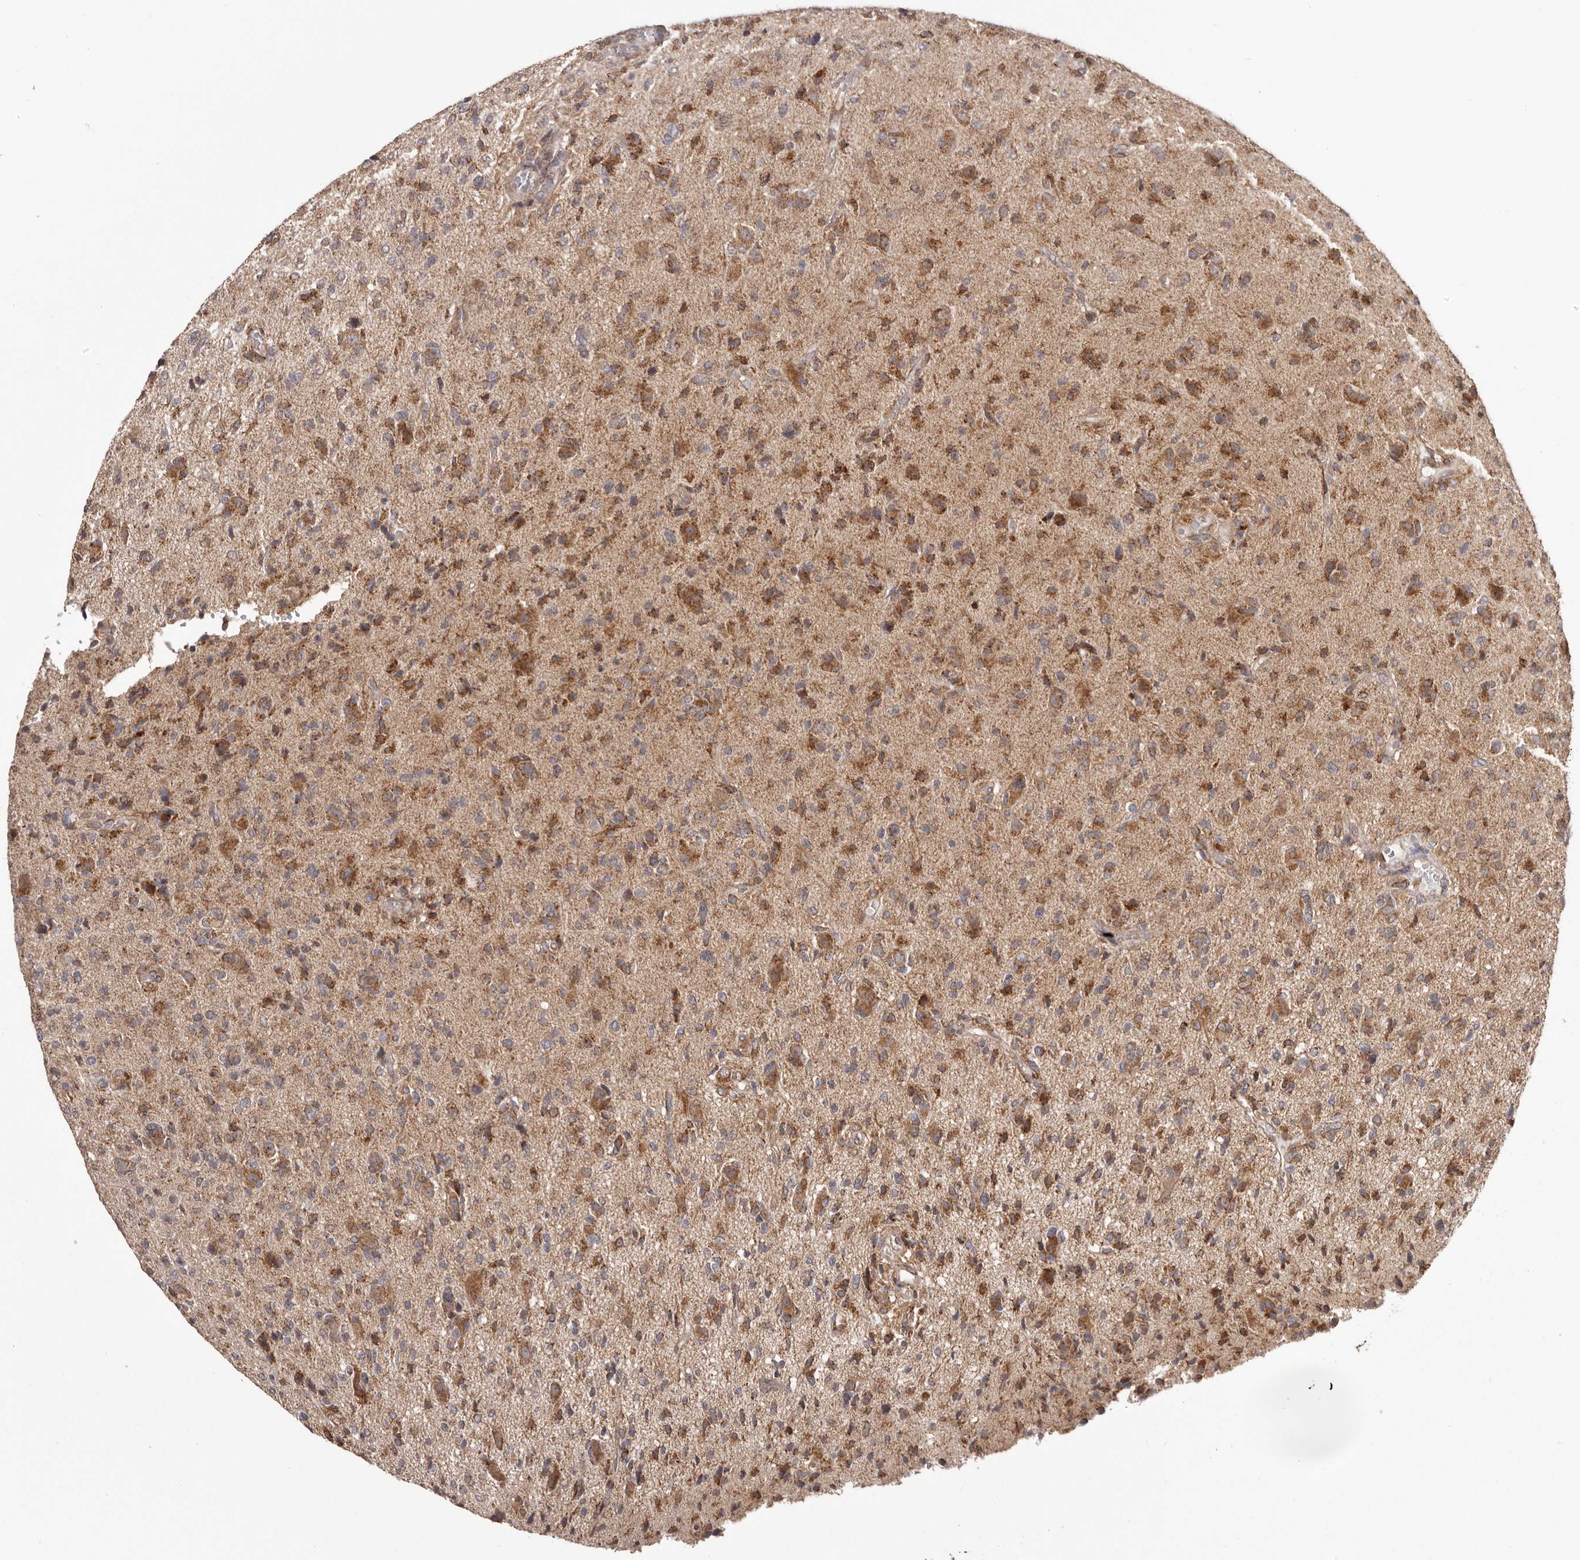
{"staining": {"intensity": "strong", "quantity": ">75%", "location": "cytoplasmic/membranous"}, "tissue": "glioma", "cell_type": "Tumor cells", "image_type": "cancer", "snomed": [{"axis": "morphology", "description": "Glioma, malignant, High grade"}, {"axis": "topography", "description": "Brain"}], "caption": "This is a photomicrograph of immunohistochemistry (IHC) staining of malignant glioma (high-grade), which shows strong expression in the cytoplasmic/membranous of tumor cells.", "gene": "CHRM2", "patient": {"sex": "female", "age": 57}}